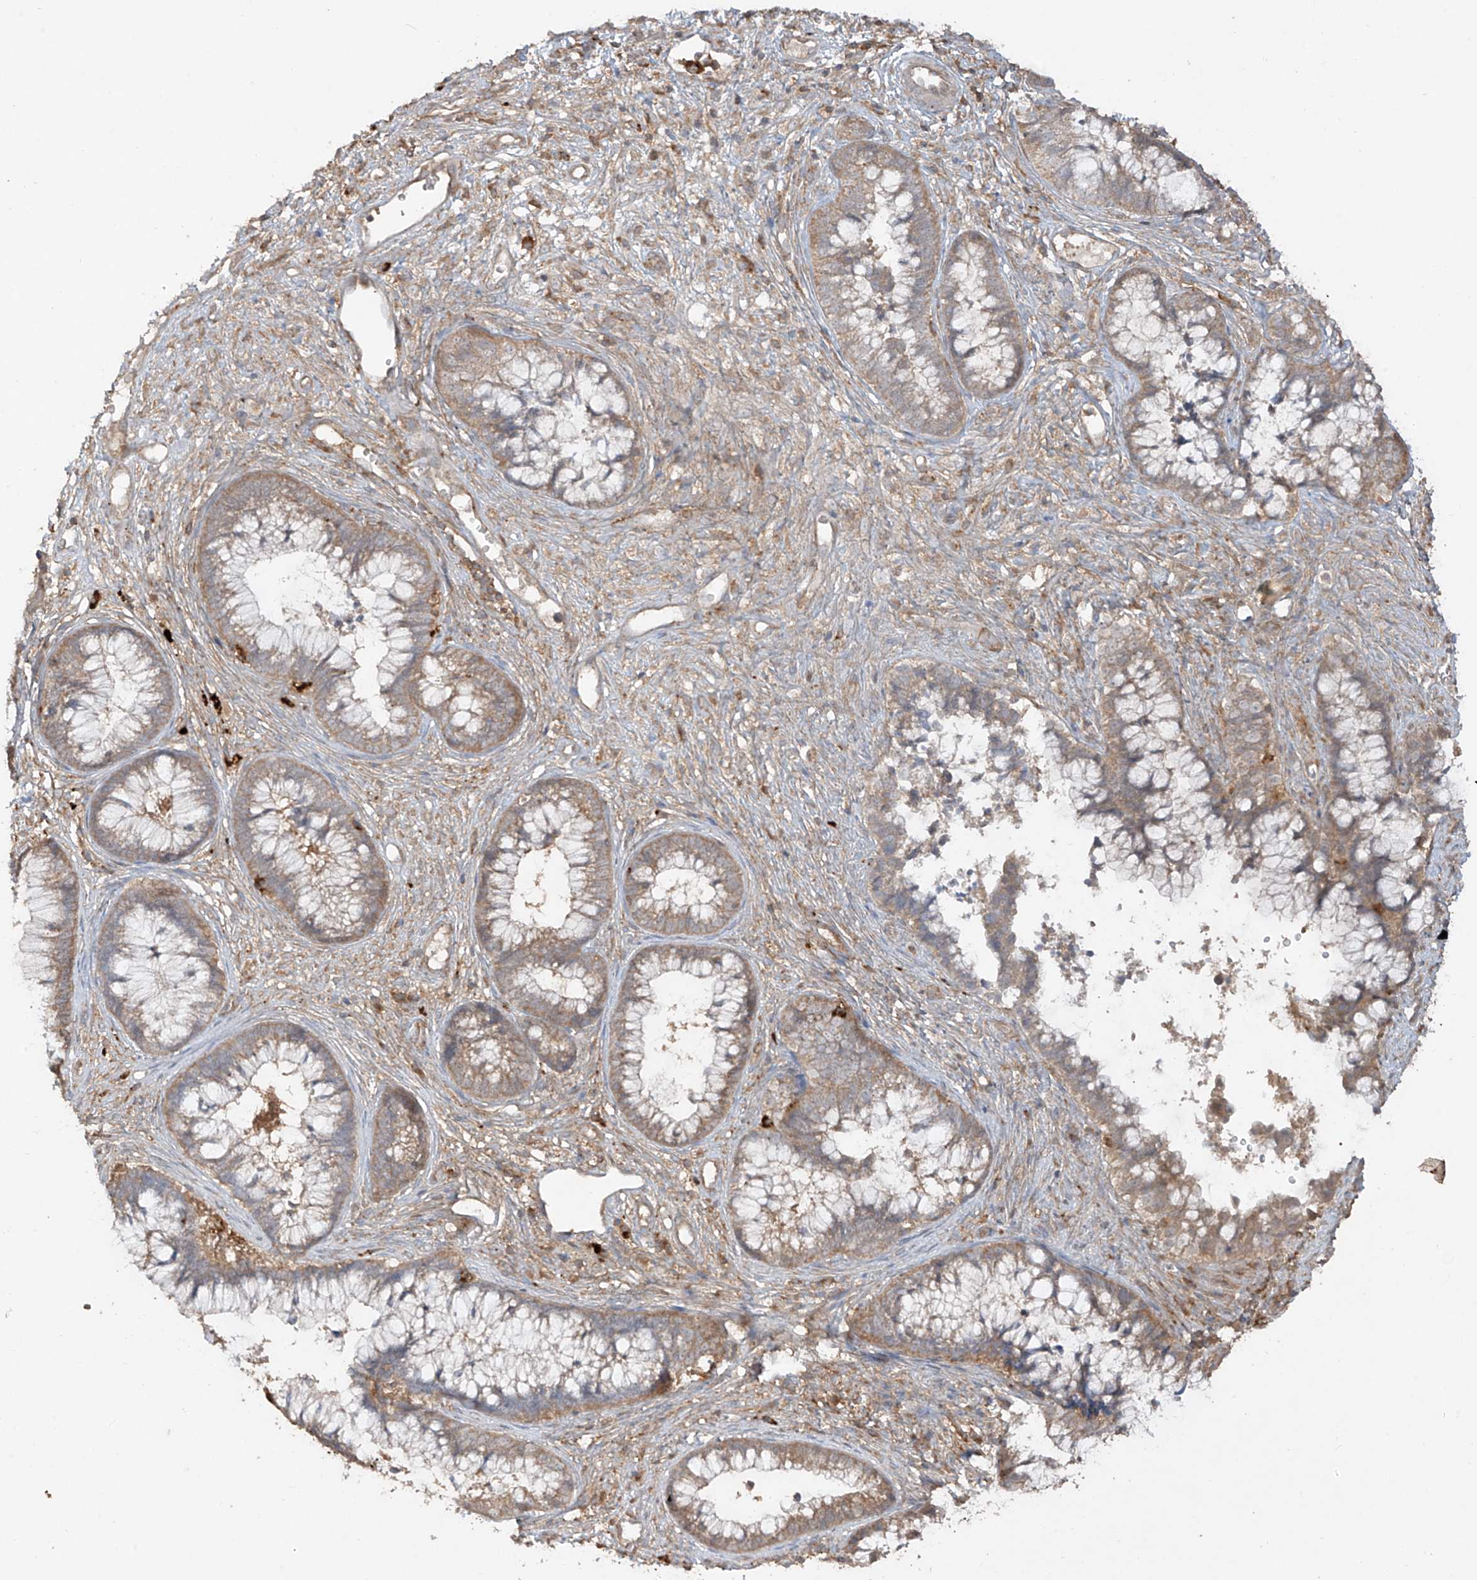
{"staining": {"intensity": "moderate", "quantity": ">75%", "location": "cytoplasmic/membranous"}, "tissue": "cervical cancer", "cell_type": "Tumor cells", "image_type": "cancer", "snomed": [{"axis": "morphology", "description": "Adenocarcinoma, NOS"}, {"axis": "topography", "description": "Cervix"}], "caption": "Moderate cytoplasmic/membranous expression for a protein is present in about >75% of tumor cells of cervical adenocarcinoma using immunohistochemistry.", "gene": "LDAH", "patient": {"sex": "female", "age": 44}}